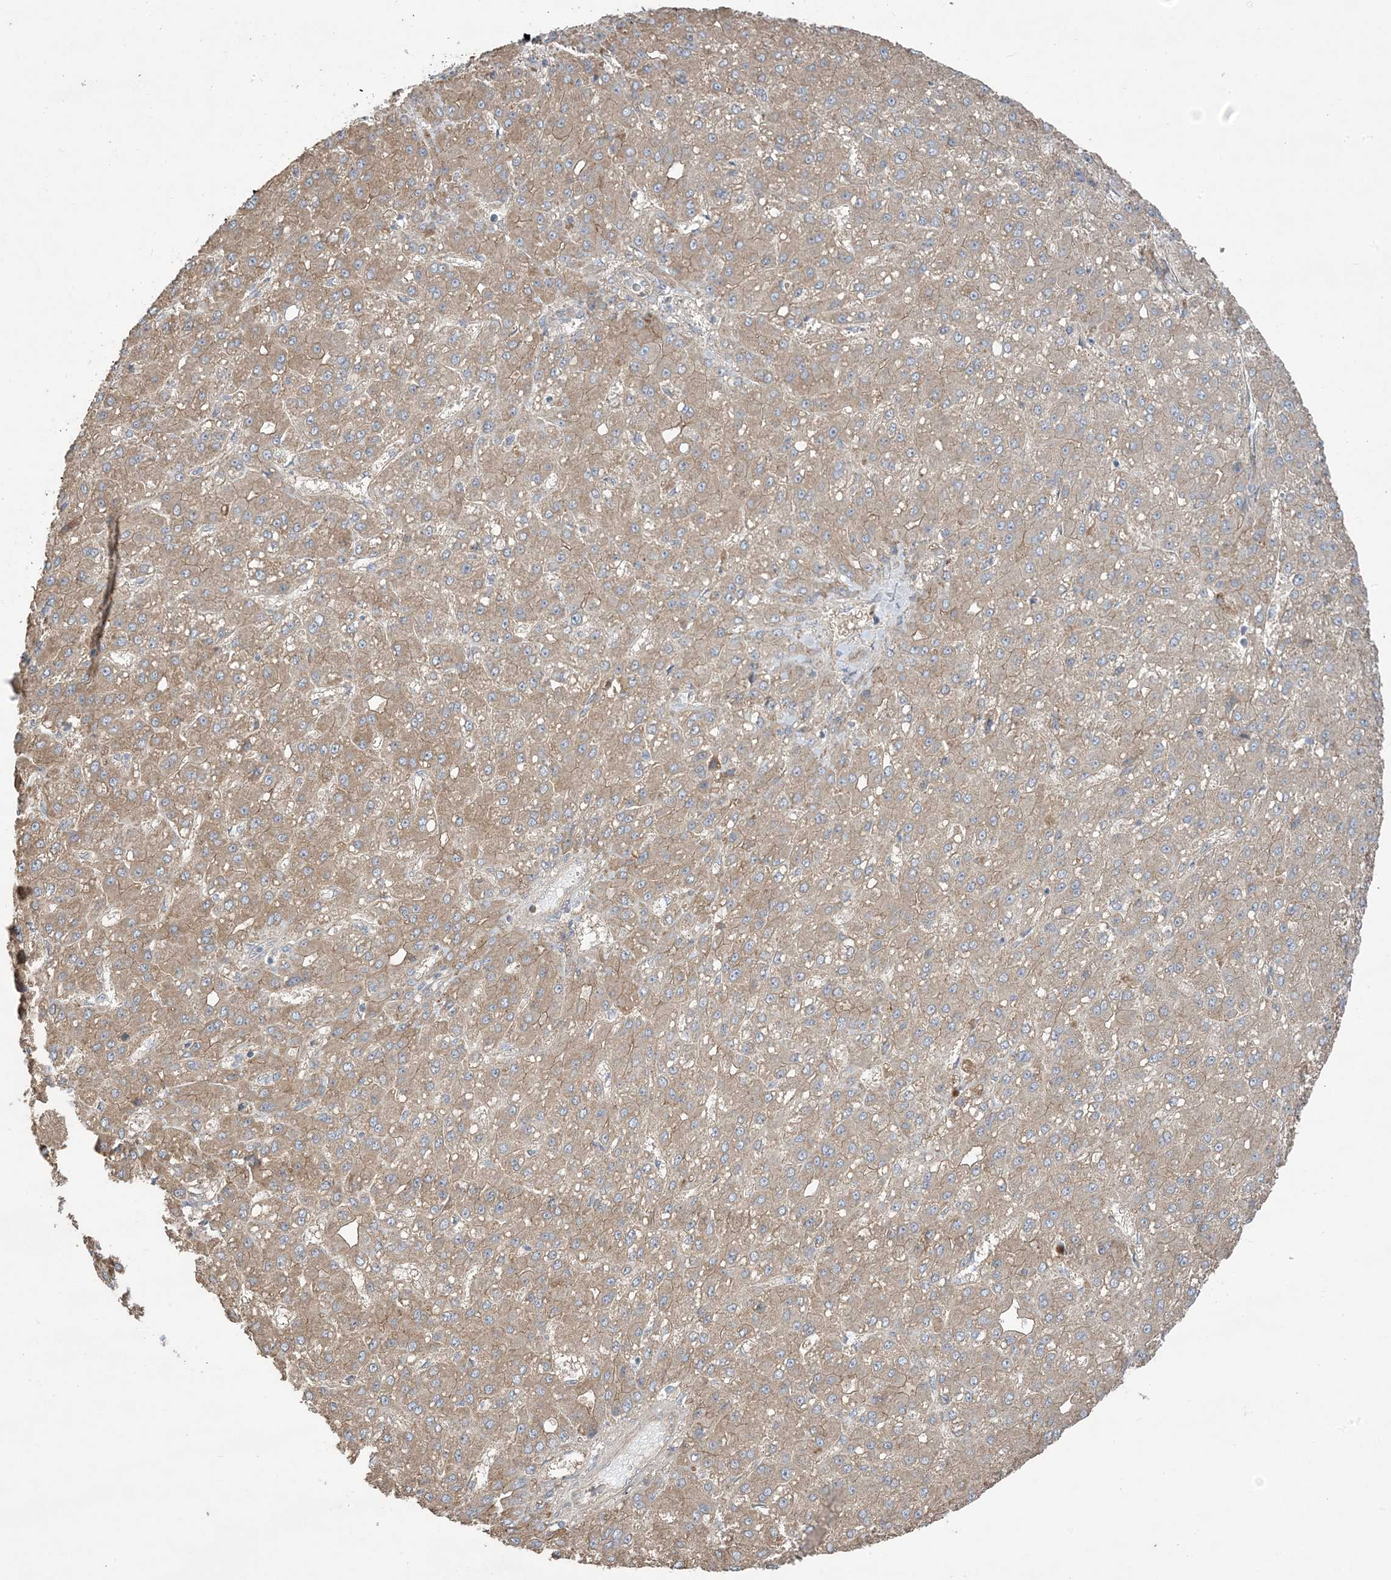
{"staining": {"intensity": "moderate", "quantity": ">75%", "location": "cytoplasmic/membranous"}, "tissue": "liver cancer", "cell_type": "Tumor cells", "image_type": "cancer", "snomed": [{"axis": "morphology", "description": "Carcinoma, Hepatocellular, NOS"}, {"axis": "topography", "description": "Liver"}], "caption": "DAB (3,3'-diaminobenzidine) immunohistochemical staining of hepatocellular carcinoma (liver) shows moderate cytoplasmic/membranous protein staining in about >75% of tumor cells.", "gene": "CCNY", "patient": {"sex": "male", "age": 67}}